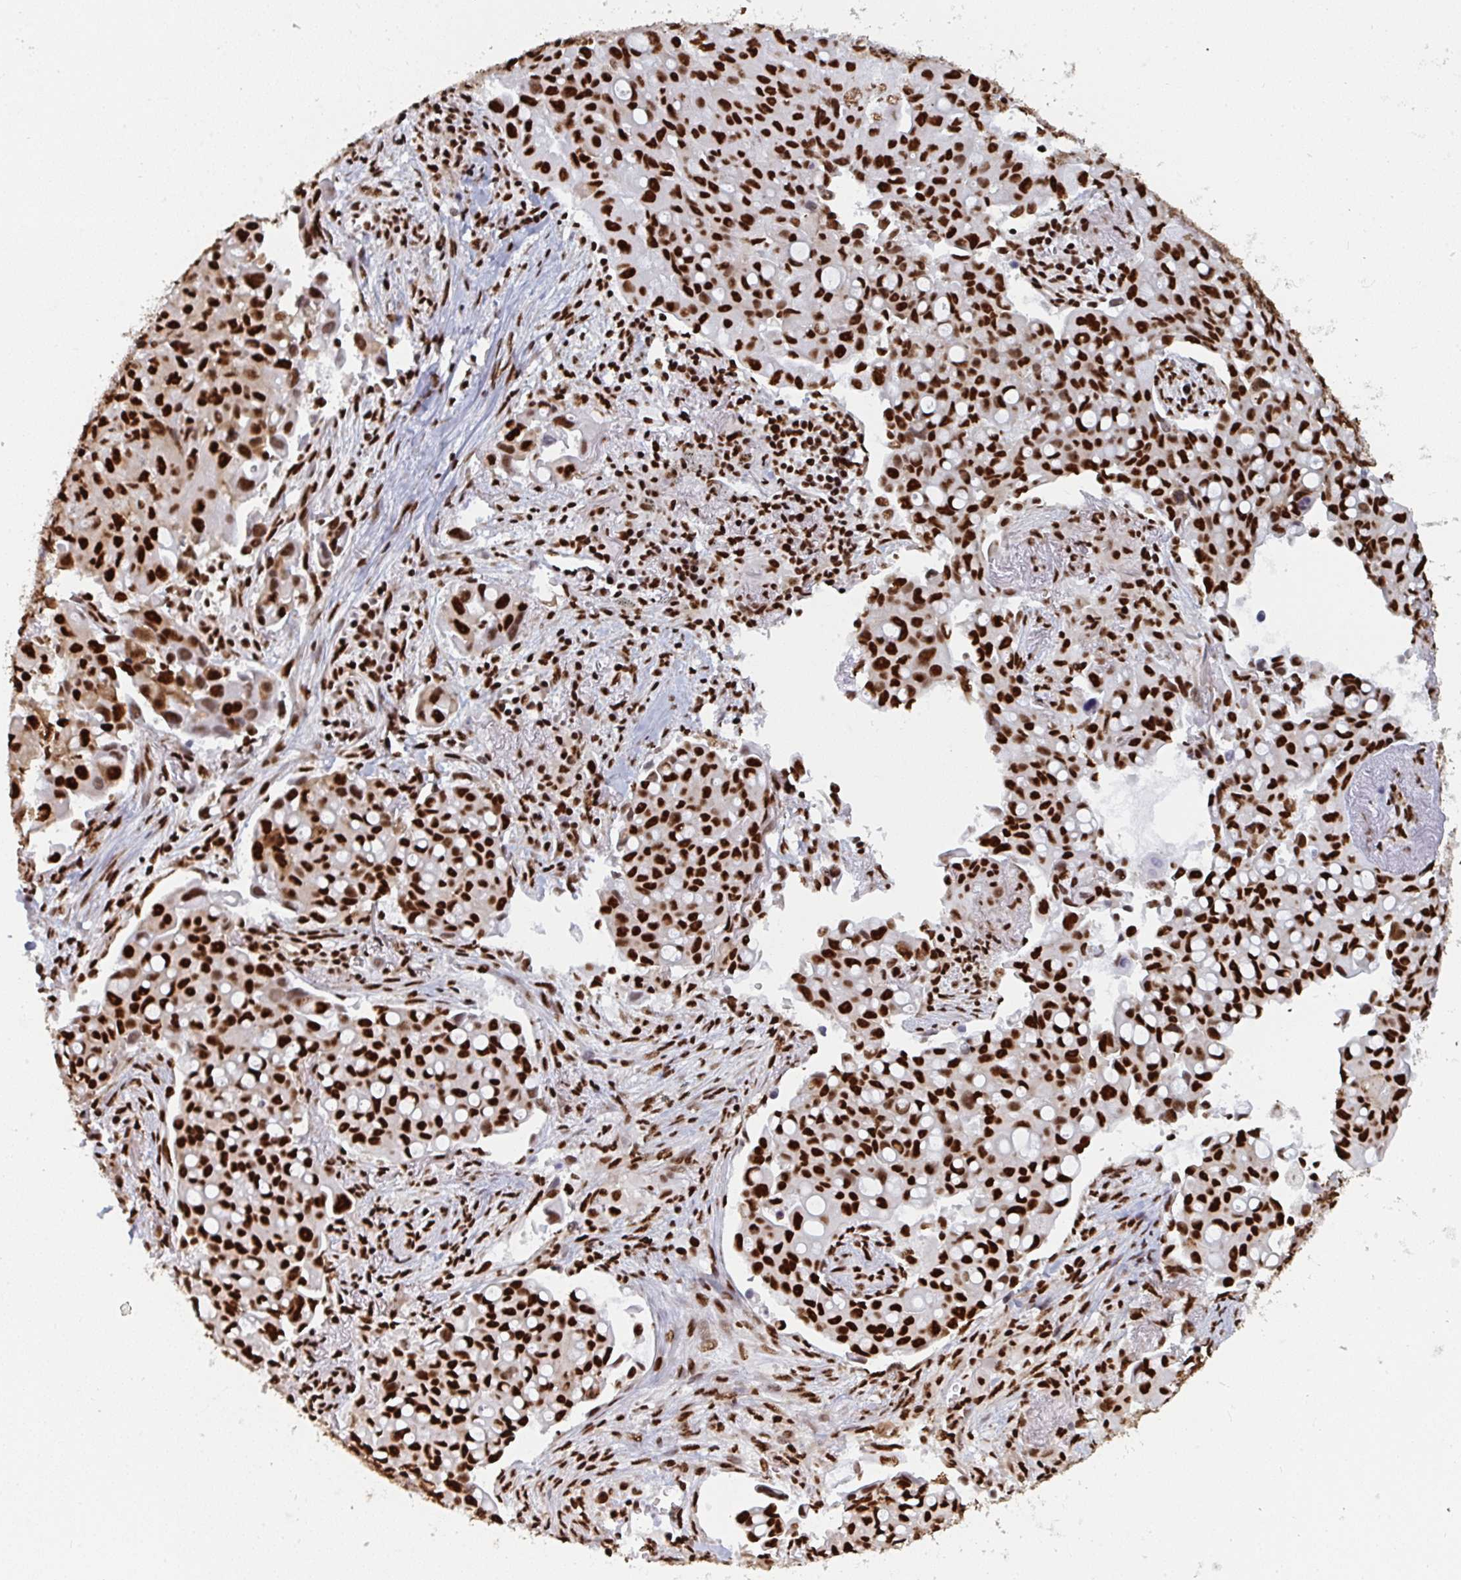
{"staining": {"intensity": "strong", "quantity": ">75%", "location": "nuclear"}, "tissue": "lung cancer", "cell_type": "Tumor cells", "image_type": "cancer", "snomed": [{"axis": "morphology", "description": "Adenocarcinoma, NOS"}, {"axis": "topography", "description": "Lung"}], "caption": "This photomicrograph demonstrates lung cancer (adenocarcinoma) stained with IHC to label a protein in brown. The nuclear of tumor cells show strong positivity for the protein. Nuclei are counter-stained blue.", "gene": "GAR1", "patient": {"sex": "male", "age": 68}}